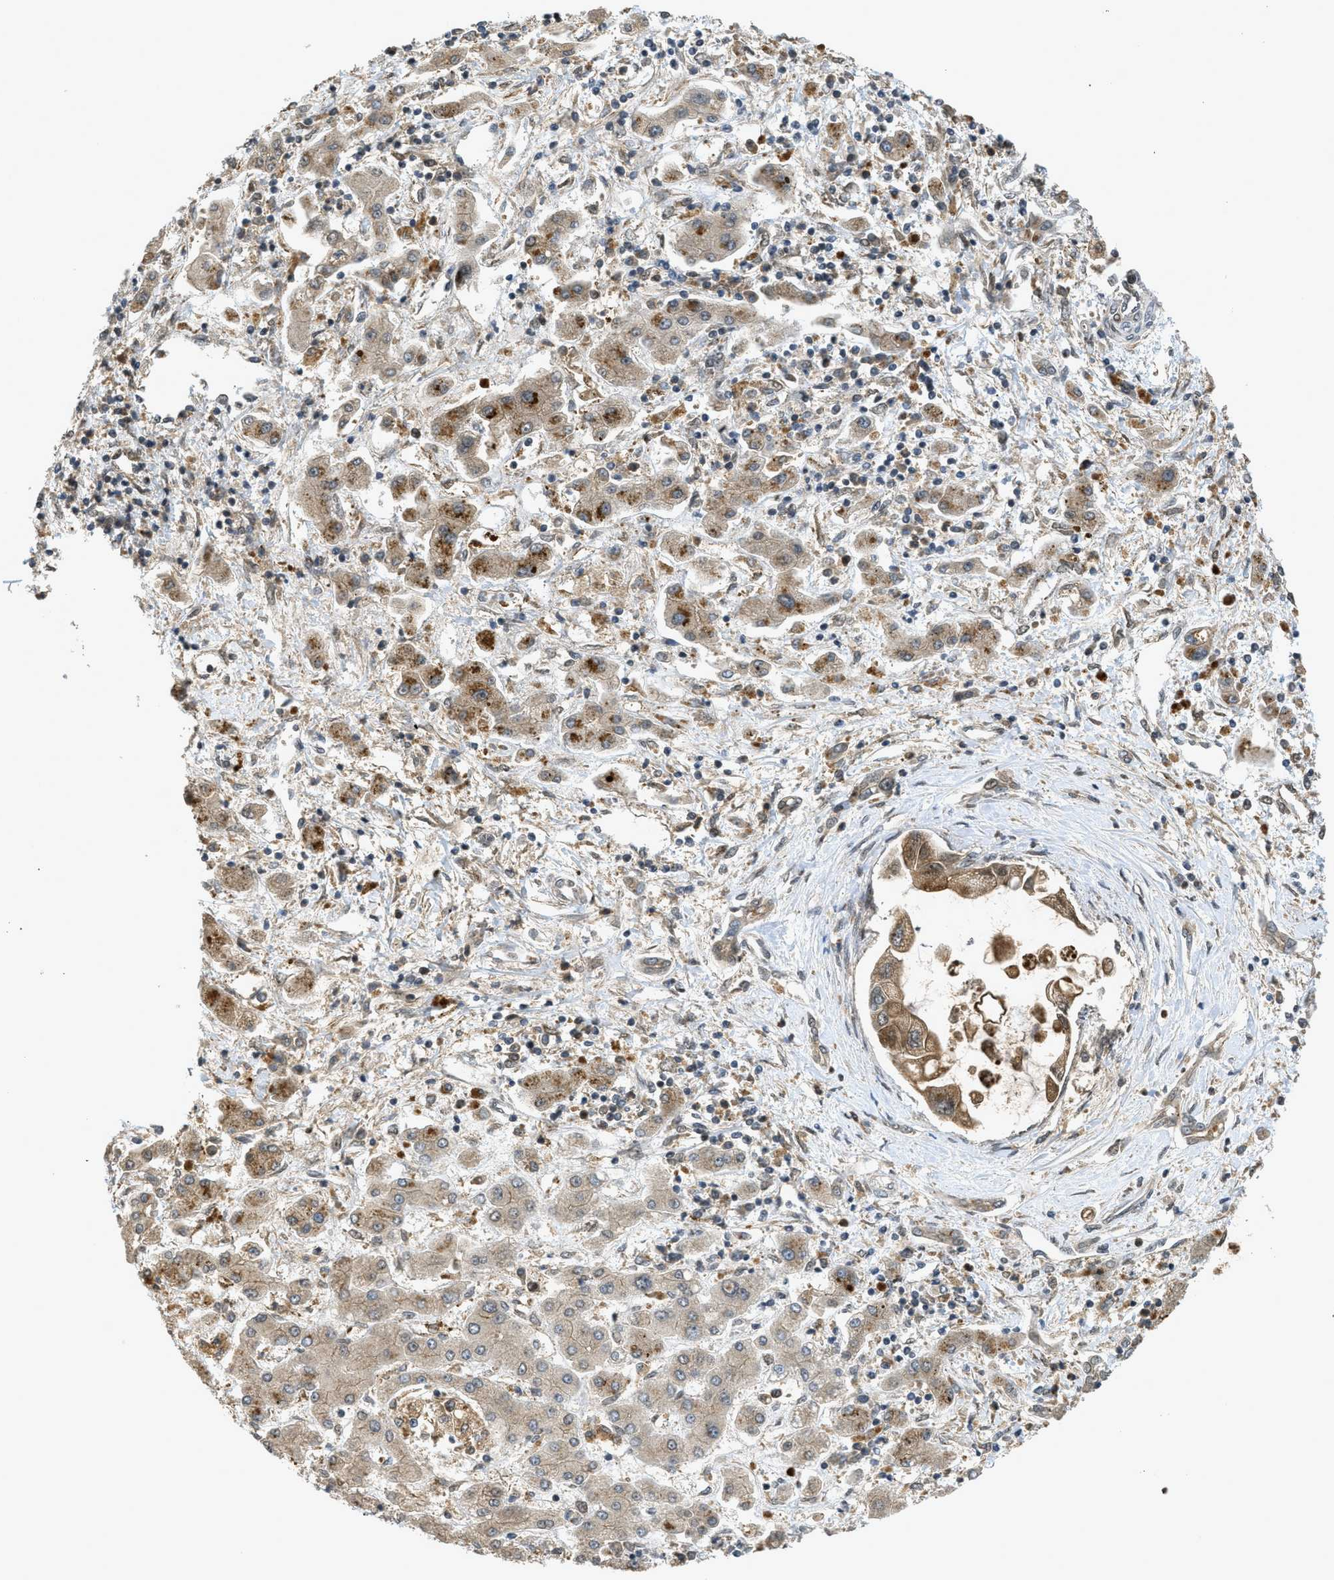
{"staining": {"intensity": "moderate", "quantity": ">75%", "location": "cytoplasmic/membranous"}, "tissue": "liver cancer", "cell_type": "Tumor cells", "image_type": "cancer", "snomed": [{"axis": "morphology", "description": "Cholangiocarcinoma"}, {"axis": "topography", "description": "Liver"}], "caption": "DAB (3,3'-diaminobenzidine) immunohistochemical staining of human liver cancer exhibits moderate cytoplasmic/membranous protein staining in approximately >75% of tumor cells.", "gene": "DNAJC28", "patient": {"sex": "male", "age": 50}}